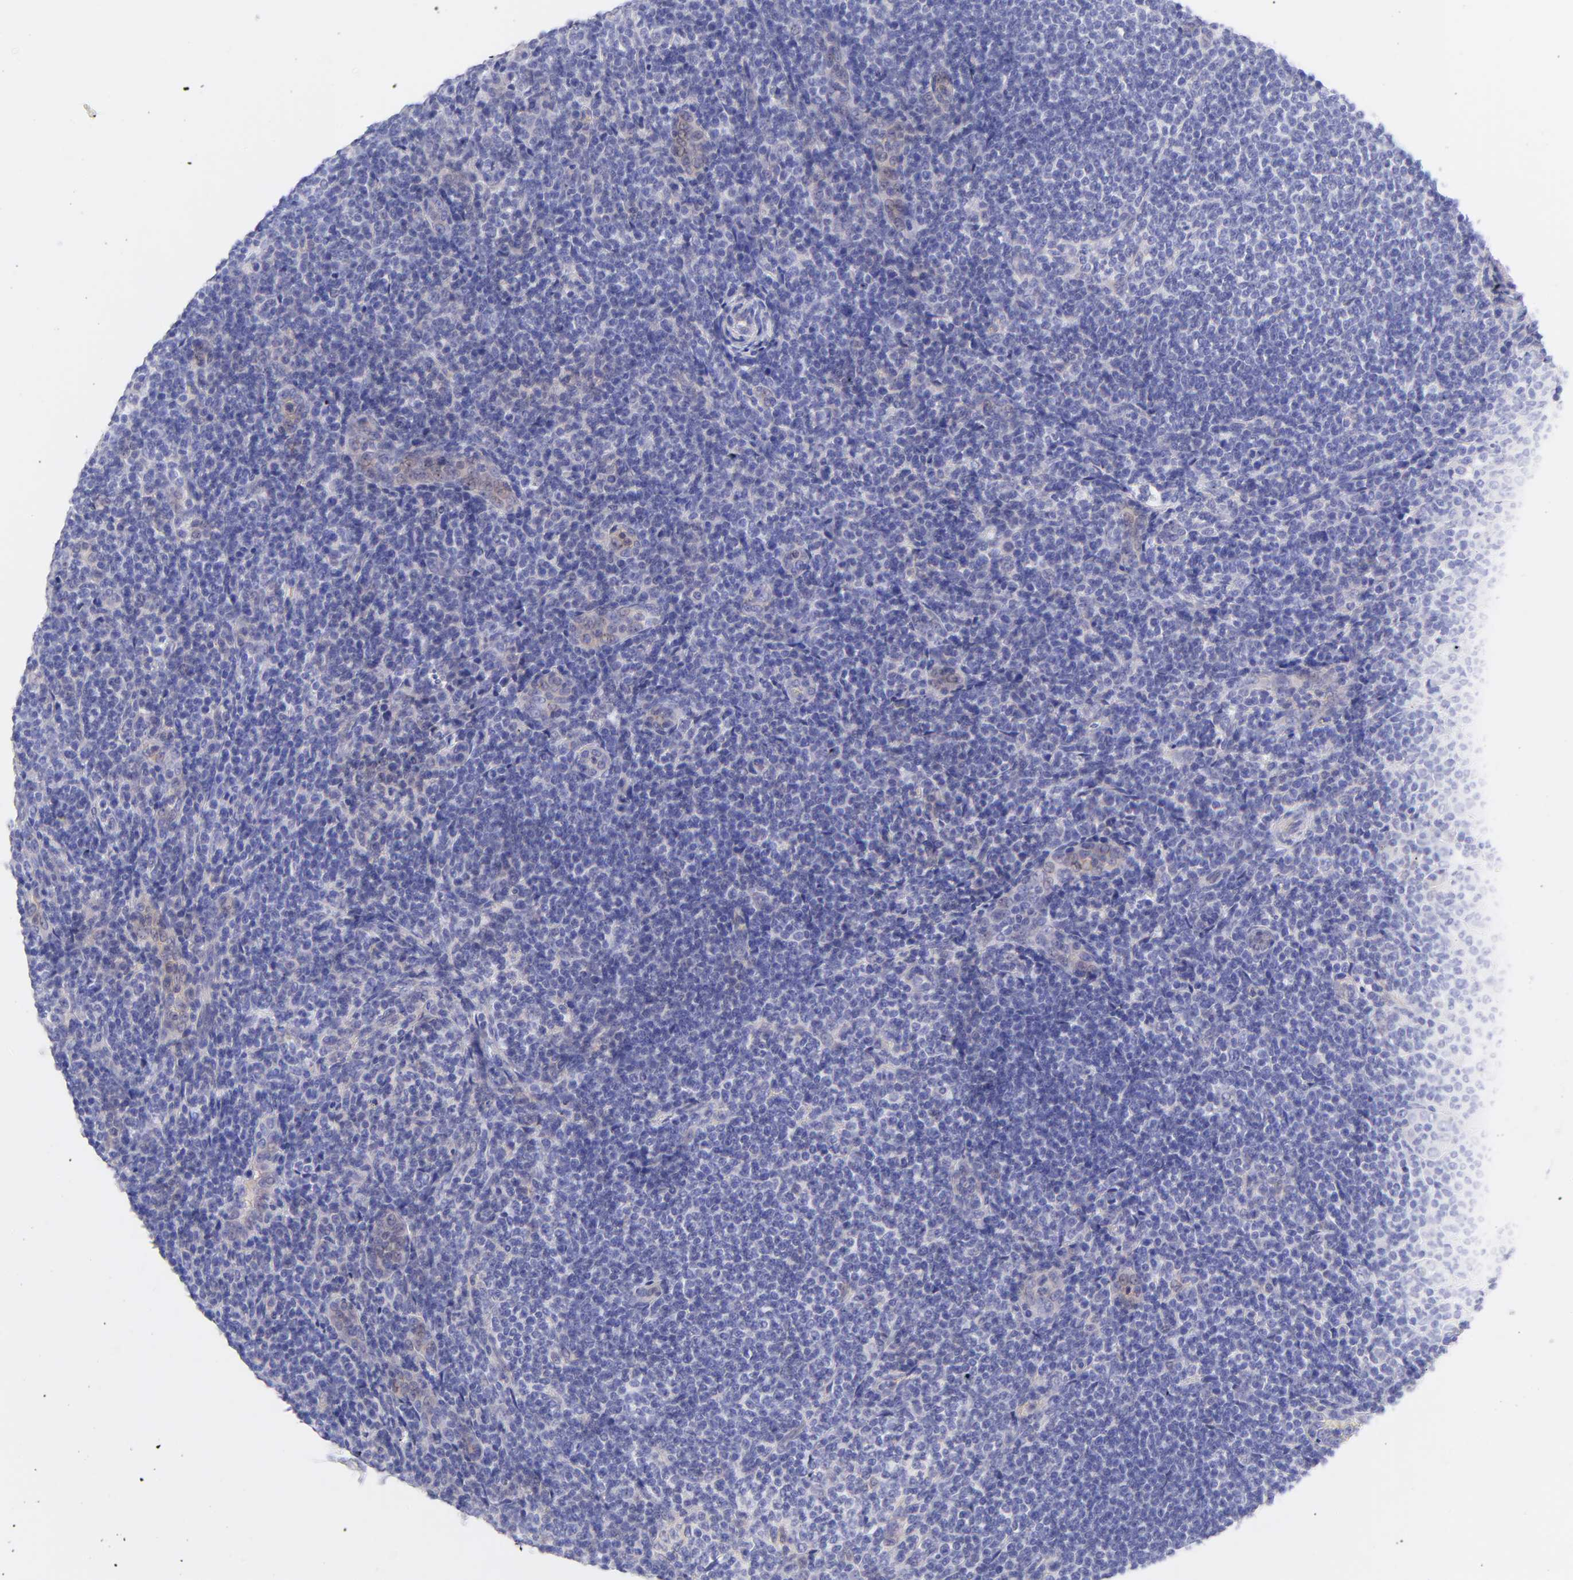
{"staining": {"intensity": "negative", "quantity": "none", "location": "none"}, "tissue": "lymphoma", "cell_type": "Tumor cells", "image_type": "cancer", "snomed": [{"axis": "morphology", "description": "Malignant lymphoma, non-Hodgkin's type, Low grade"}, {"axis": "topography", "description": "Lymph node"}], "caption": "Malignant lymphoma, non-Hodgkin's type (low-grade) was stained to show a protein in brown. There is no significant expression in tumor cells.", "gene": "FRMPD3", "patient": {"sex": "female", "age": 76}}